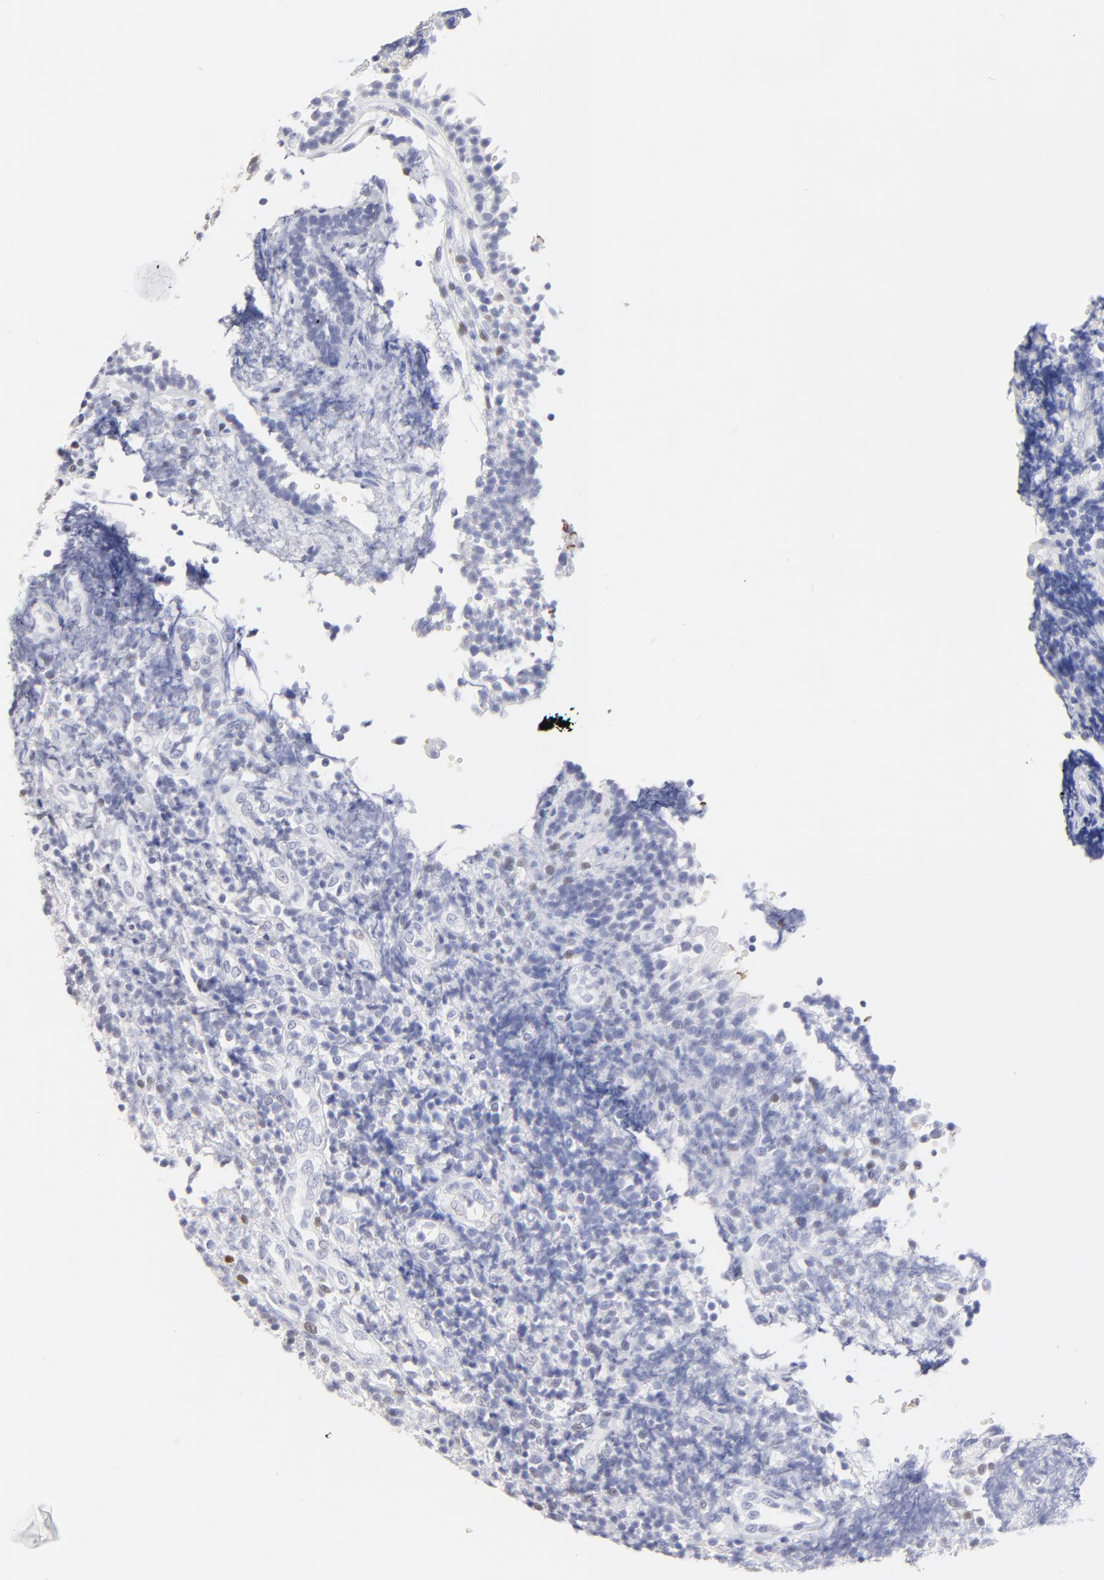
{"staining": {"intensity": "negative", "quantity": "none", "location": "none"}, "tissue": "tonsil", "cell_type": "Germinal center cells", "image_type": "normal", "snomed": [{"axis": "morphology", "description": "Normal tissue, NOS"}, {"axis": "topography", "description": "Tonsil"}], "caption": "Immunohistochemistry photomicrograph of benign tonsil: human tonsil stained with DAB reveals no significant protein staining in germinal center cells. Brightfield microscopy of immunohistochemistry stained with DAB (brown) and hematoxylin (blue), captured at high magnification.", "gene": "SMARCA1", "patient": {"sex": "female", "age": 40}}